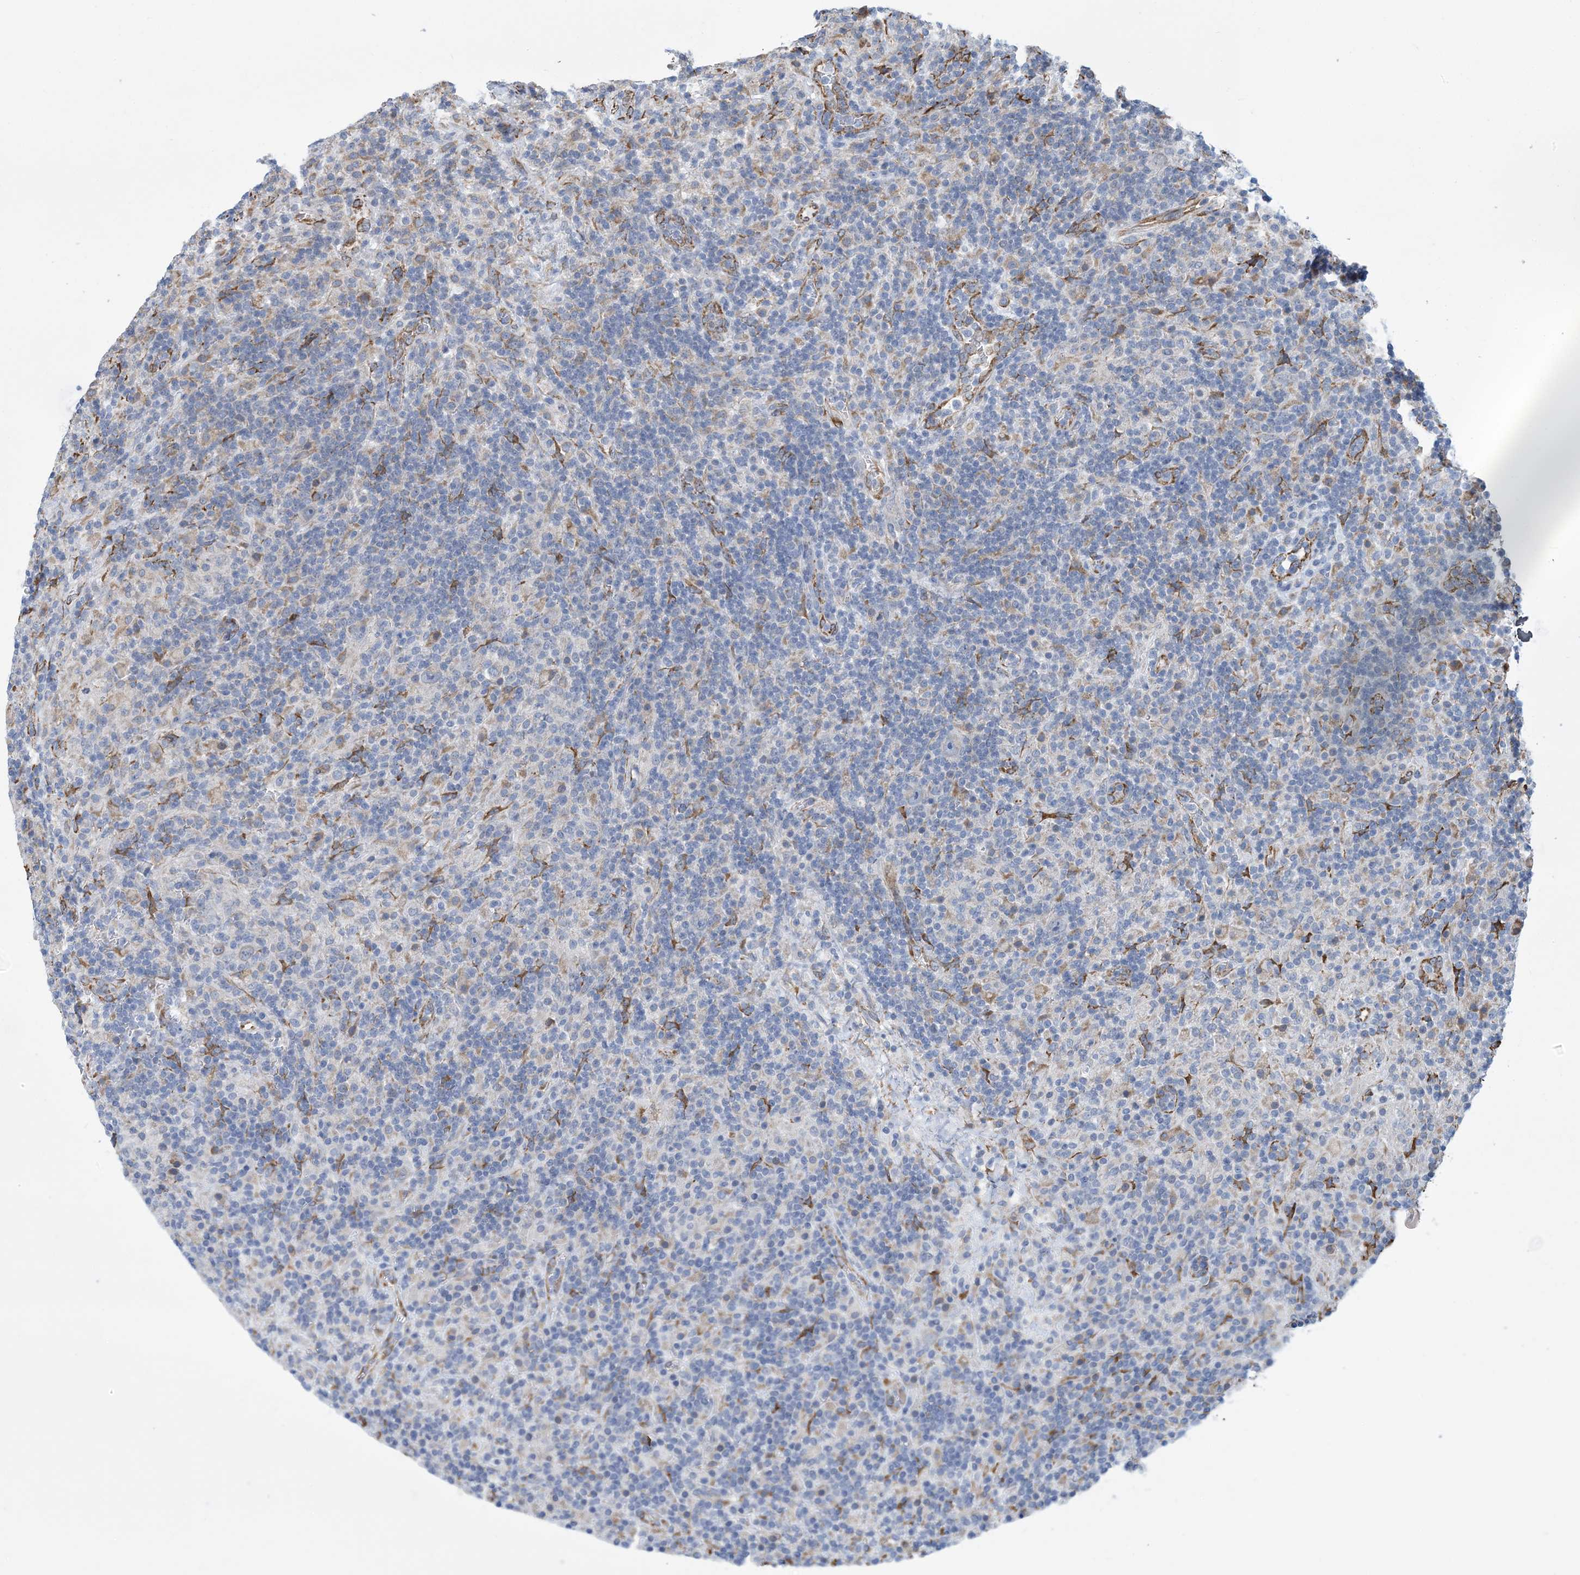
{"staining": {"intensity": "negative", "quantity": "none", "location": "none"}, "tissue": "lymphoma", "cell_type": "Tumor cells", "image_type": "cancer", "snomed": [{"axis": "morphology", "description": "Hodgkin's disease, NOS"}, {"axis": "topography", "description": "Lymph node"}], "caption": "Histopathology image shows no significant protein positivity in tumor cells of lymphoma. Brightfield microscopy of IHC stained with DAB (3,3'-diaminobenzidine) (brown) and hematoxylin (blue), captured at high magnification.", "gene": "CCDC14", "patient": {"sex": "male", "age": 70}}